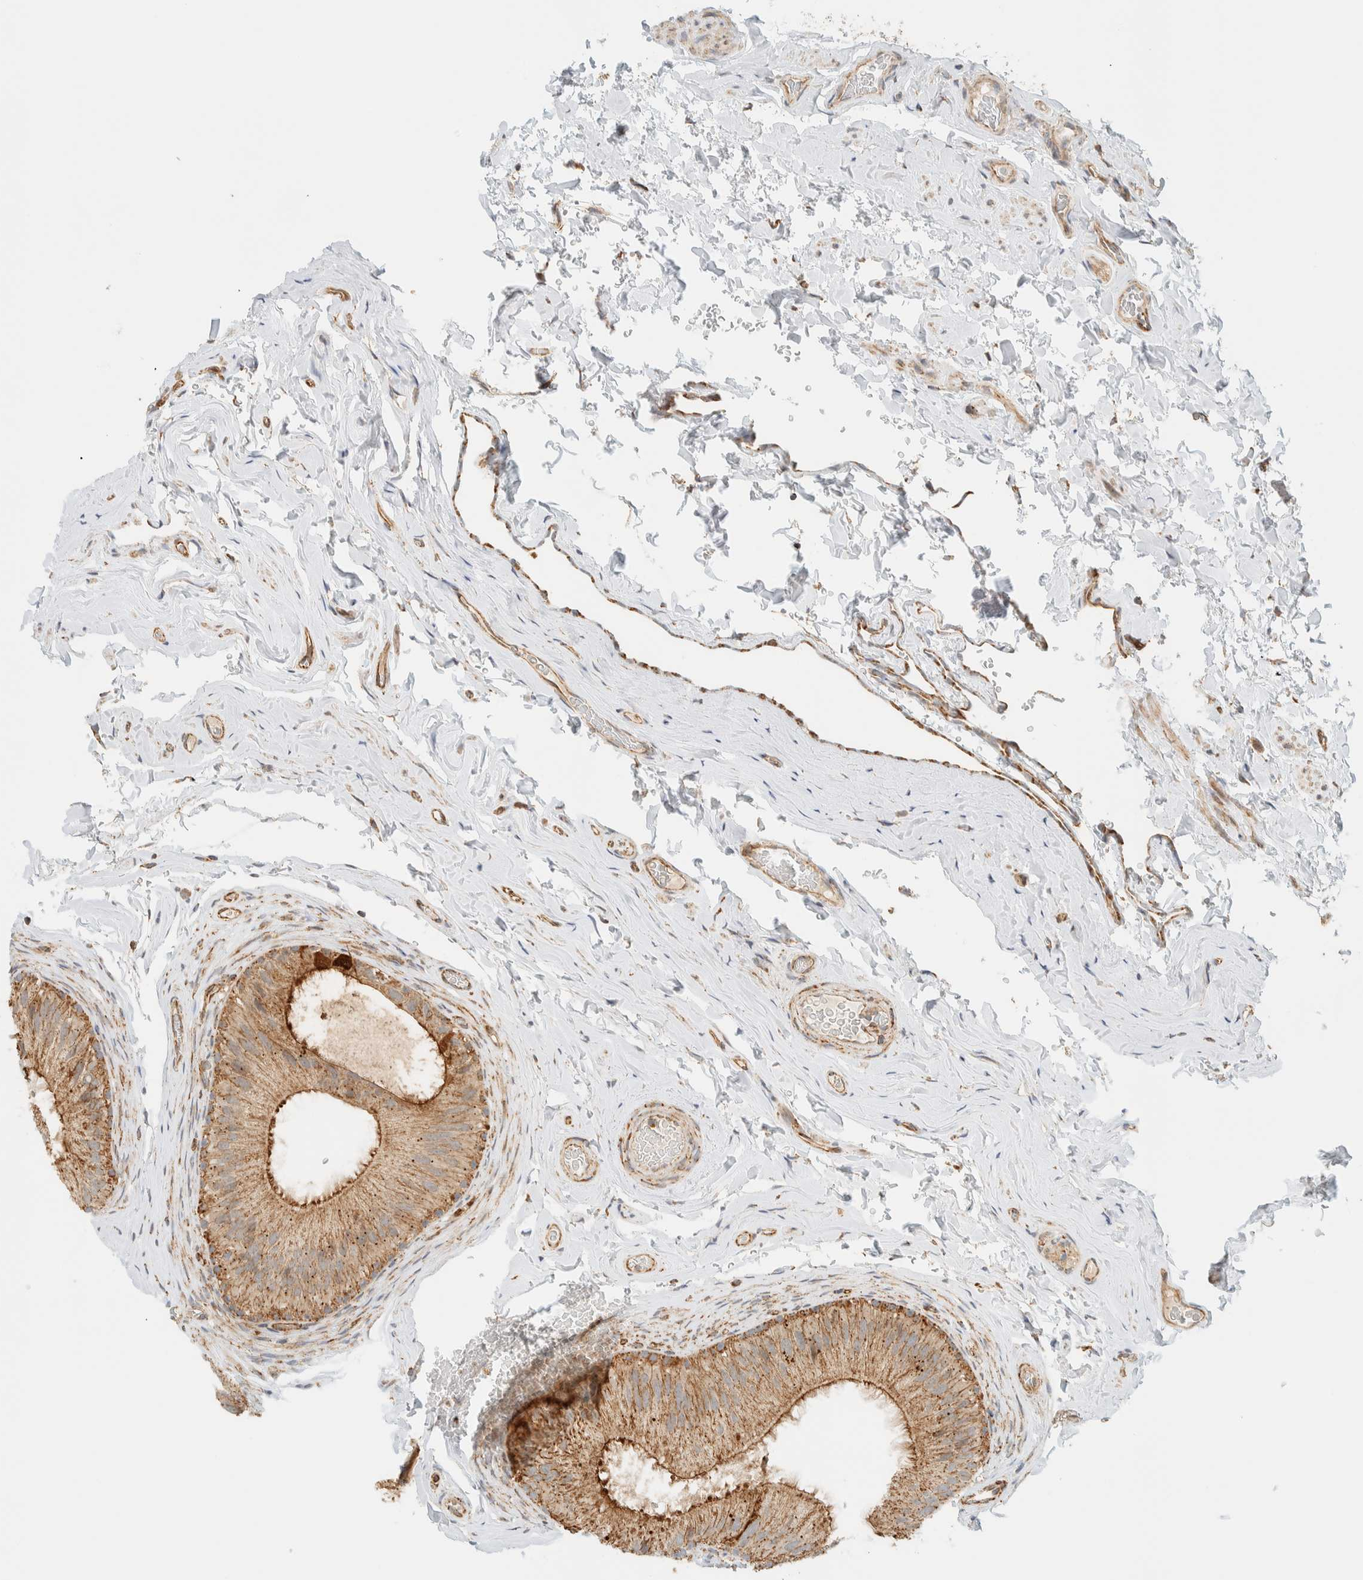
{"staining": {"intensity": "moderate", "quantity": ">75%", "location": "cytoplasmic/membranous"}, "tissue": "epididymis", "cell_type": "Glandular cells", "image_type": "normal", "snomed": [{"axis": "morphology", "description": "Normal tissue, NOS"}, {"axis": "topography", "description": "Vascular tissue"}, {"axis": "topography", "description": "Epididymis"}], "caption": "A brown stain labels moderate cytoplasmic/membranous expression of a protein in glandular cells of benign human epididymis. The protein is stained brown, and the nuclei are stained in blue (DAB (3,3'-diaminobenzidine) IHC with brightfield microscopy, high magnification).", "gene": "KIFAP3", "patient": {"sex": "male", "age": 49}}